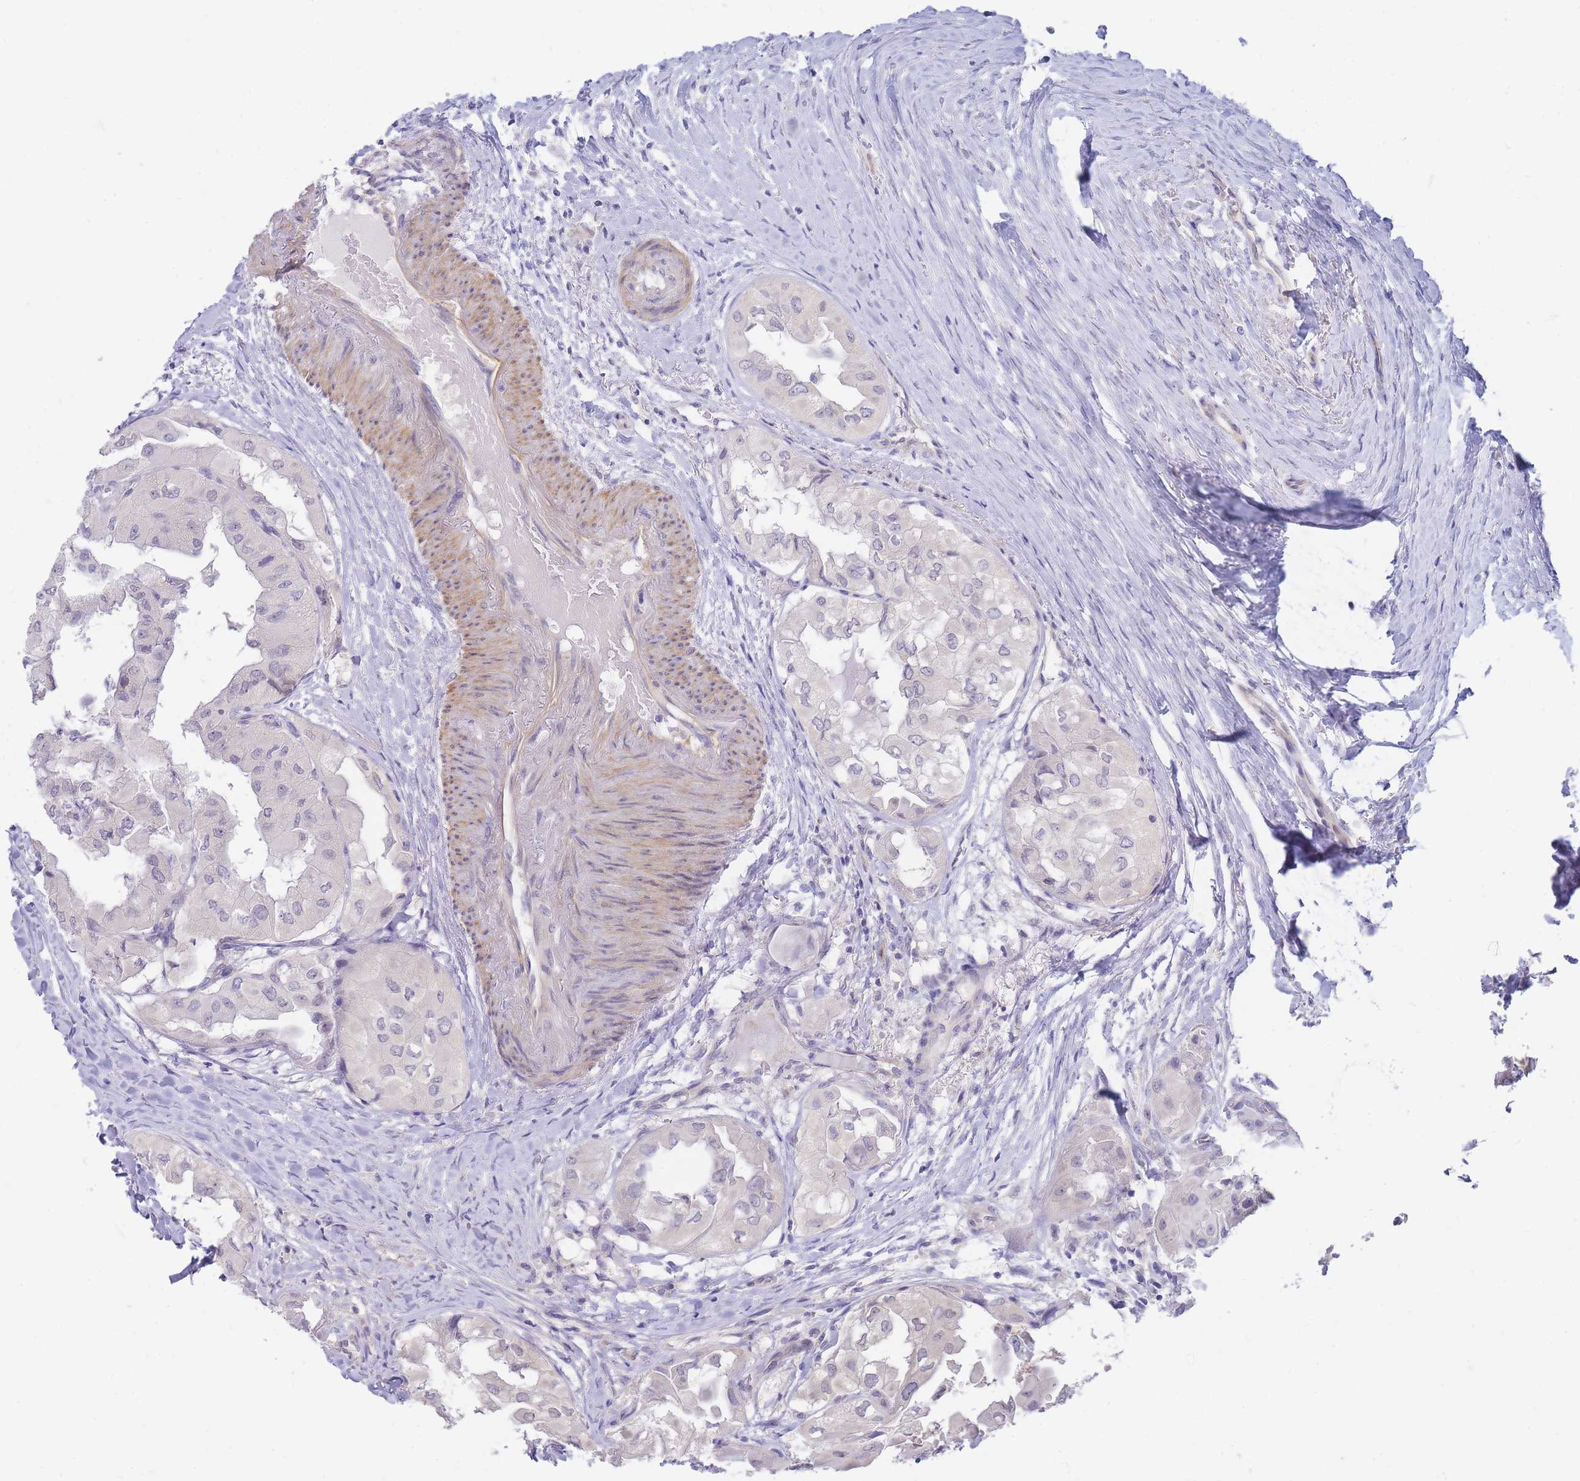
{"staining": {"intensity": "negative", "quantity": "none", "location": "none"}, "tissue": "thyroid cancer", "cell_type": "Tumor cells", "image_type": "cancer", "snomed": [{"axis": "morphology", "description": "Papillary adenocarcinoma, NOS"}, {"axis": "topography", "description": "Thyroid gland"}], "caption": "Tumor cells are negative for brown protein staining in thyroid papillary adenocarcinoma.", "gene": "SUGT1", "patient": {"sex": "female", "age": 59}}